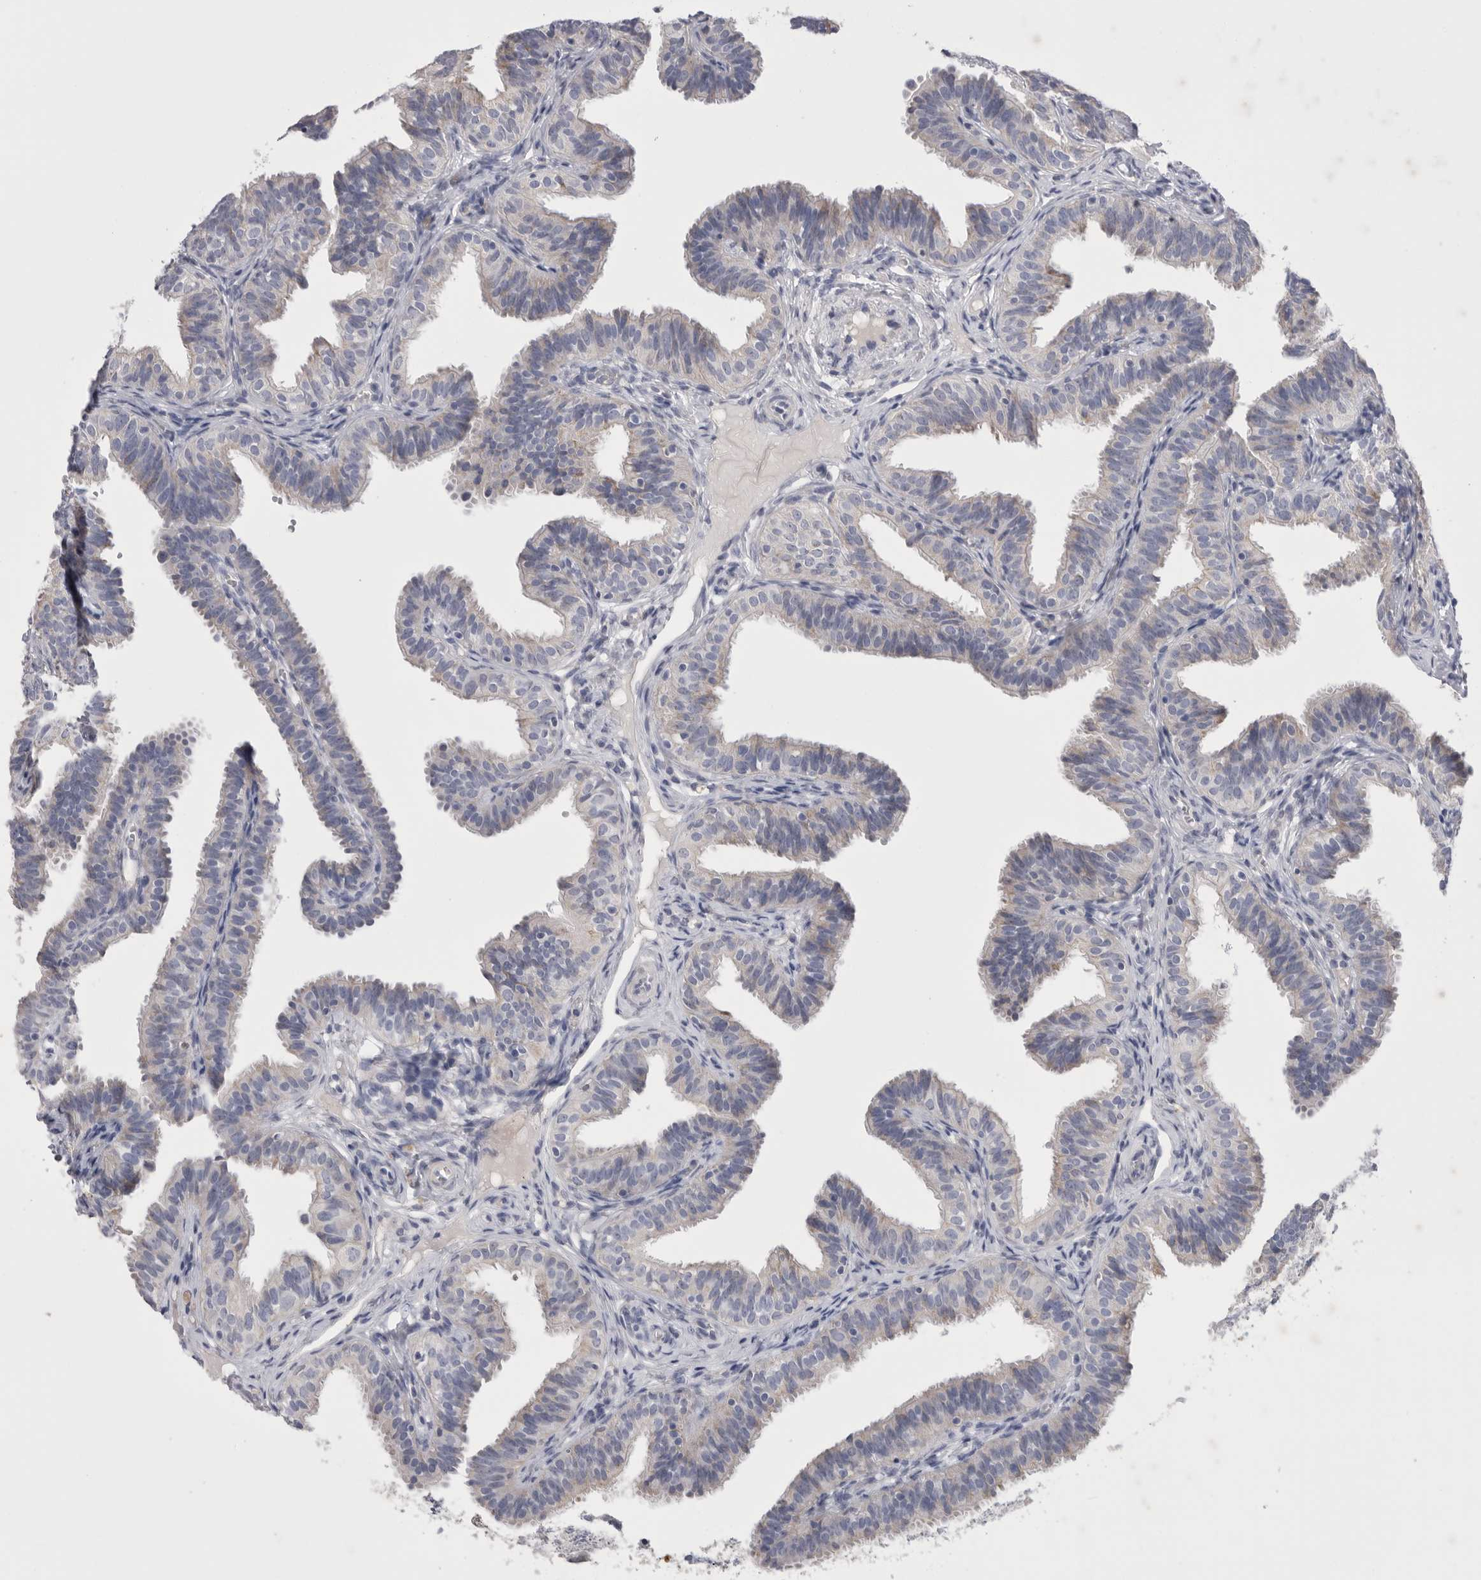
{"staining": {"intensity": "negative", "quantity": "none", "location": "none"}, "tissue": "fallopian tube", "cell_type": "Glandular cells", "image_type": "normal", "snomed": [{"axis": "morphology", "description": "Normal tissue, NOS"}, {"axis": "topography", "description": "Fallopian tube"}], "caption": "IHC photomicrograph of benign human fallopian tube stained for a protein (brown), which exhibits no staining in glandular cells.", "gene": "CCDC126", "patient": {"sex": "female", "age": 35}}